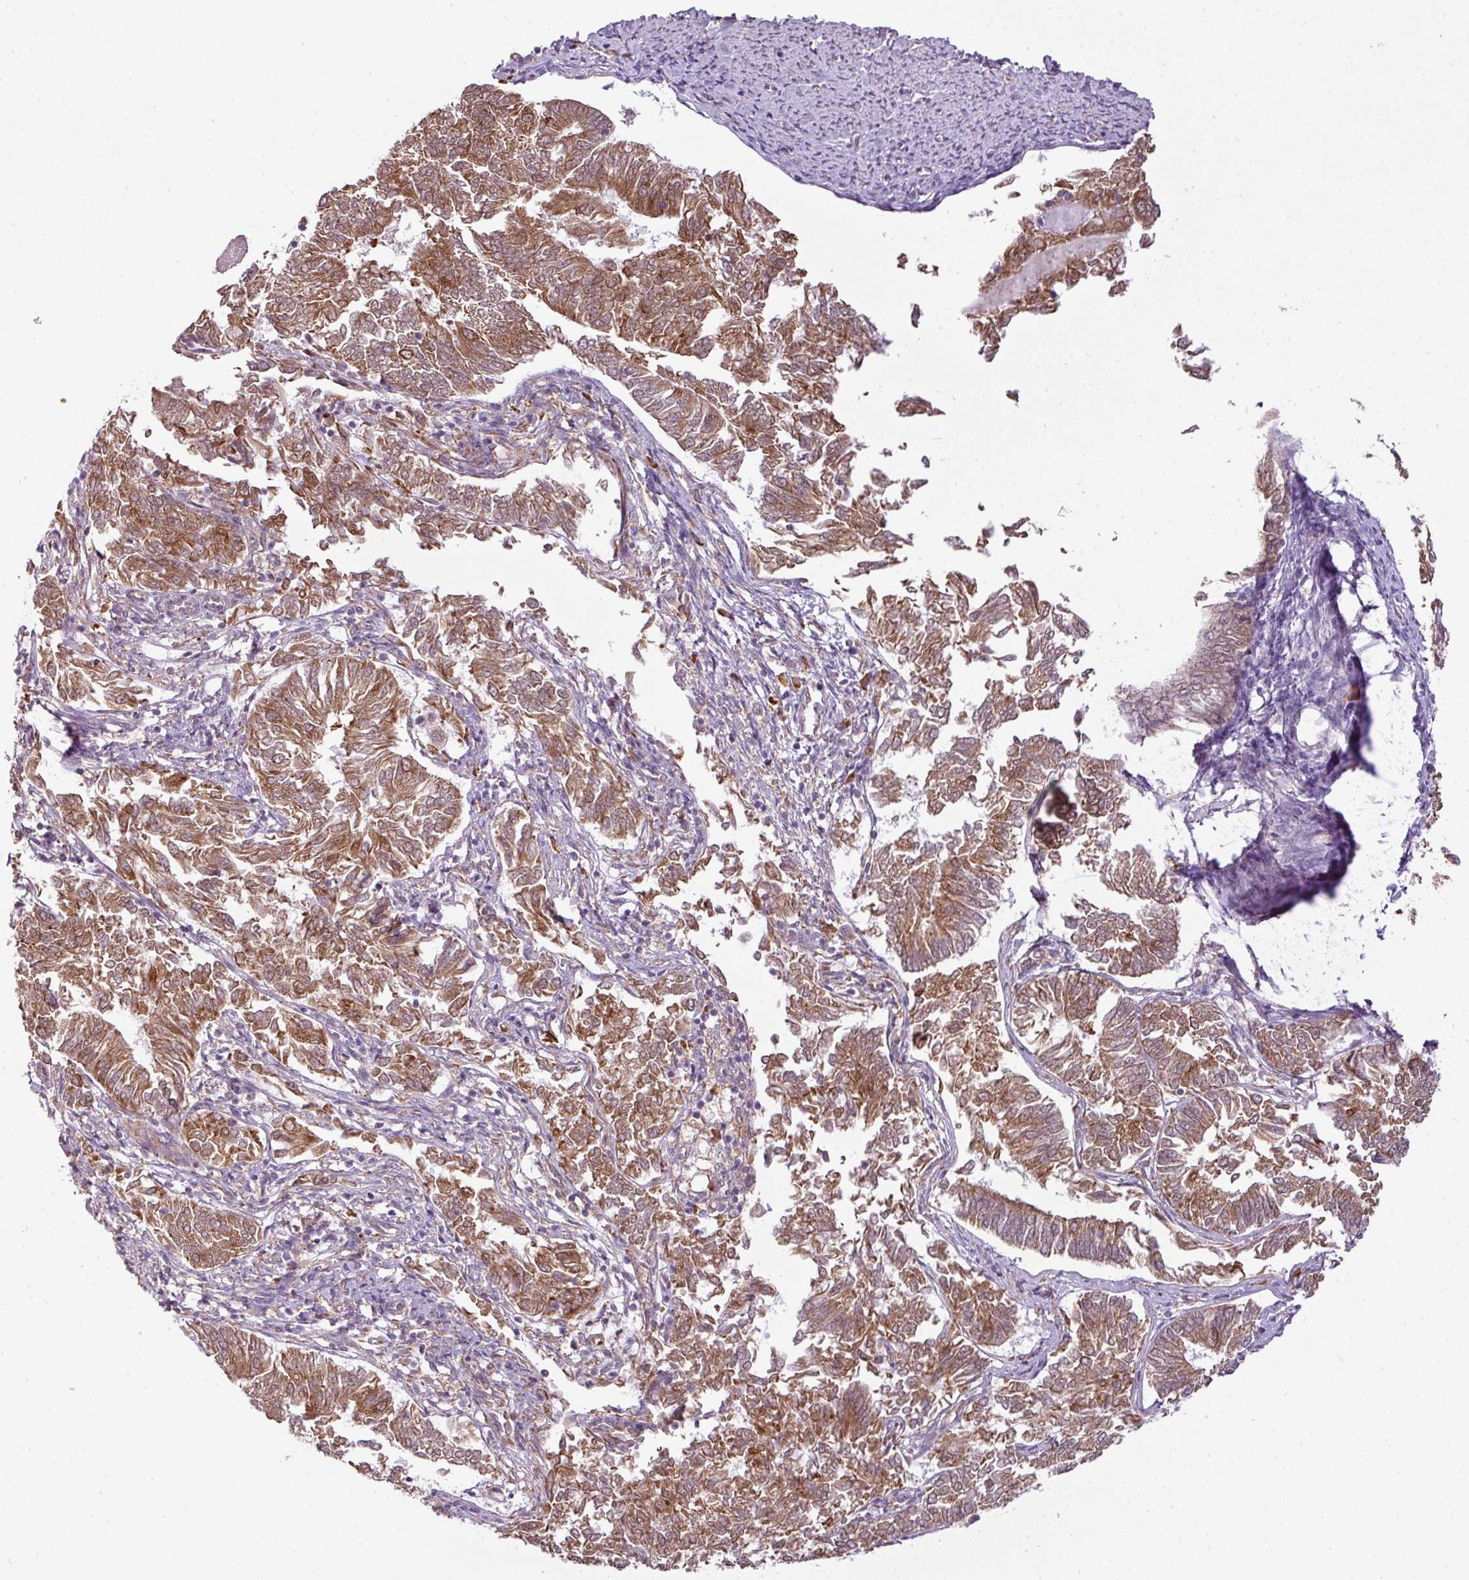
{"staining": {"intensity": "strong", "quantity": ">75%", "location": "cytoplasmic/membranous"}, "tissue": "endometrial cancer", "cell_type": "Tumor cells", "image_type": "cancer", "snomed": [{"axis": "morphology", "description": "Adenocarcinoma, NOS"}, {"axis": "topography", "description": "Endometrium"}], "caption": "A brown stain labels strong cytoplasmic/membranous staining of a protein in endometrial adenocarcinoma tumor cells.", "gene": "DNAAF4", "patient": {"sex": "female", "age": 58}}